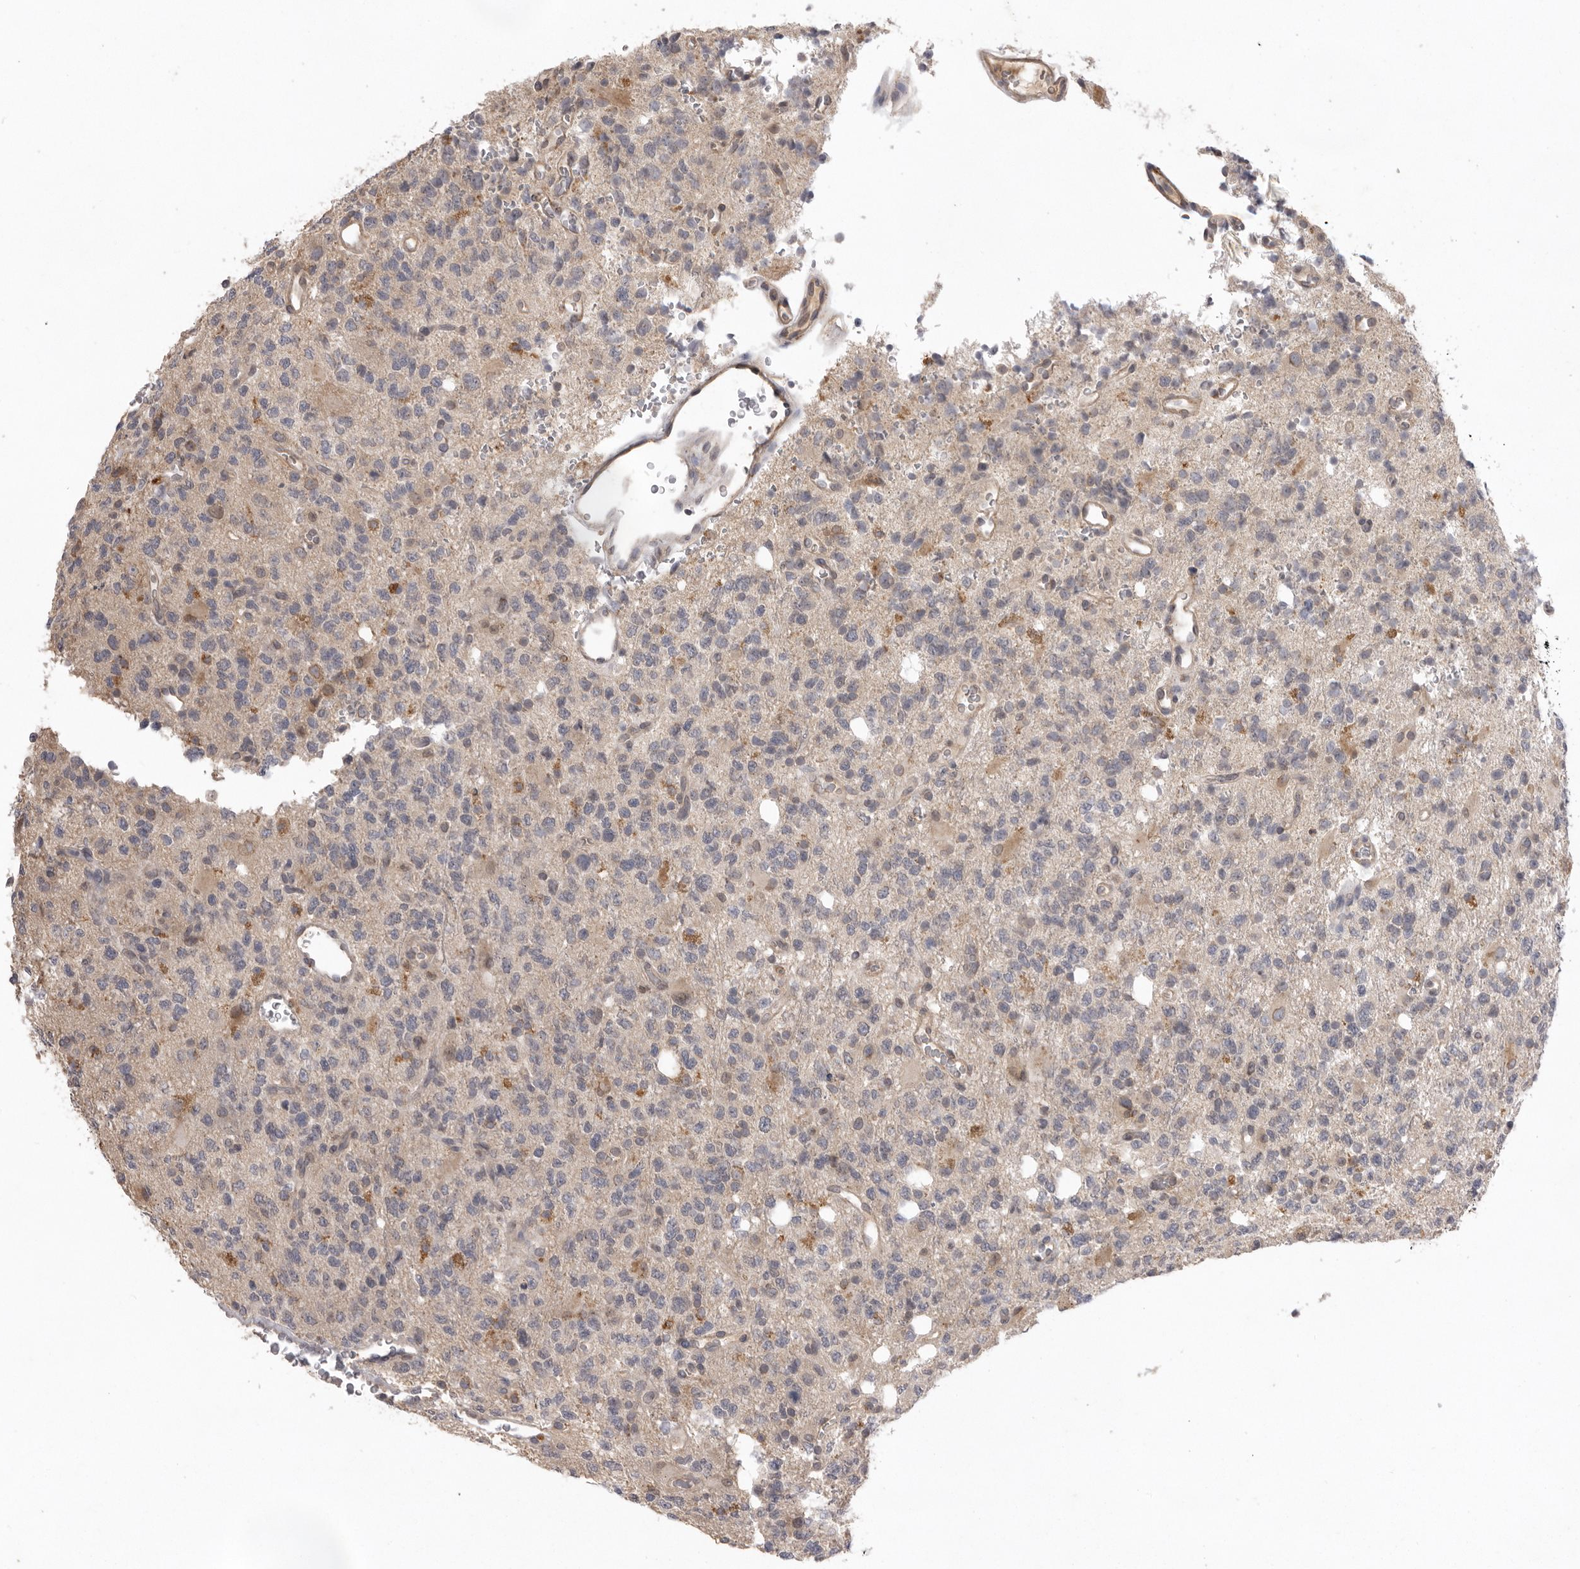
{"staining": {"intensity": "negative", "quantity": "none", "location": "none"}, "tissue": "glioma", "cell_type": "Tumor cells", "image_type": "cancer", "snomed": [{"axis": "morphology", "description": "Glioma, malignant, High grade"}, {"axis": "topography", "description": "Brain"}], "caption": "The image displays no staining of tumor cells in malignant glioma (high-grade). Nuclei are stained in blue.", "gene": "TLR3", "patient": {"sex": "female", "age": 62}}